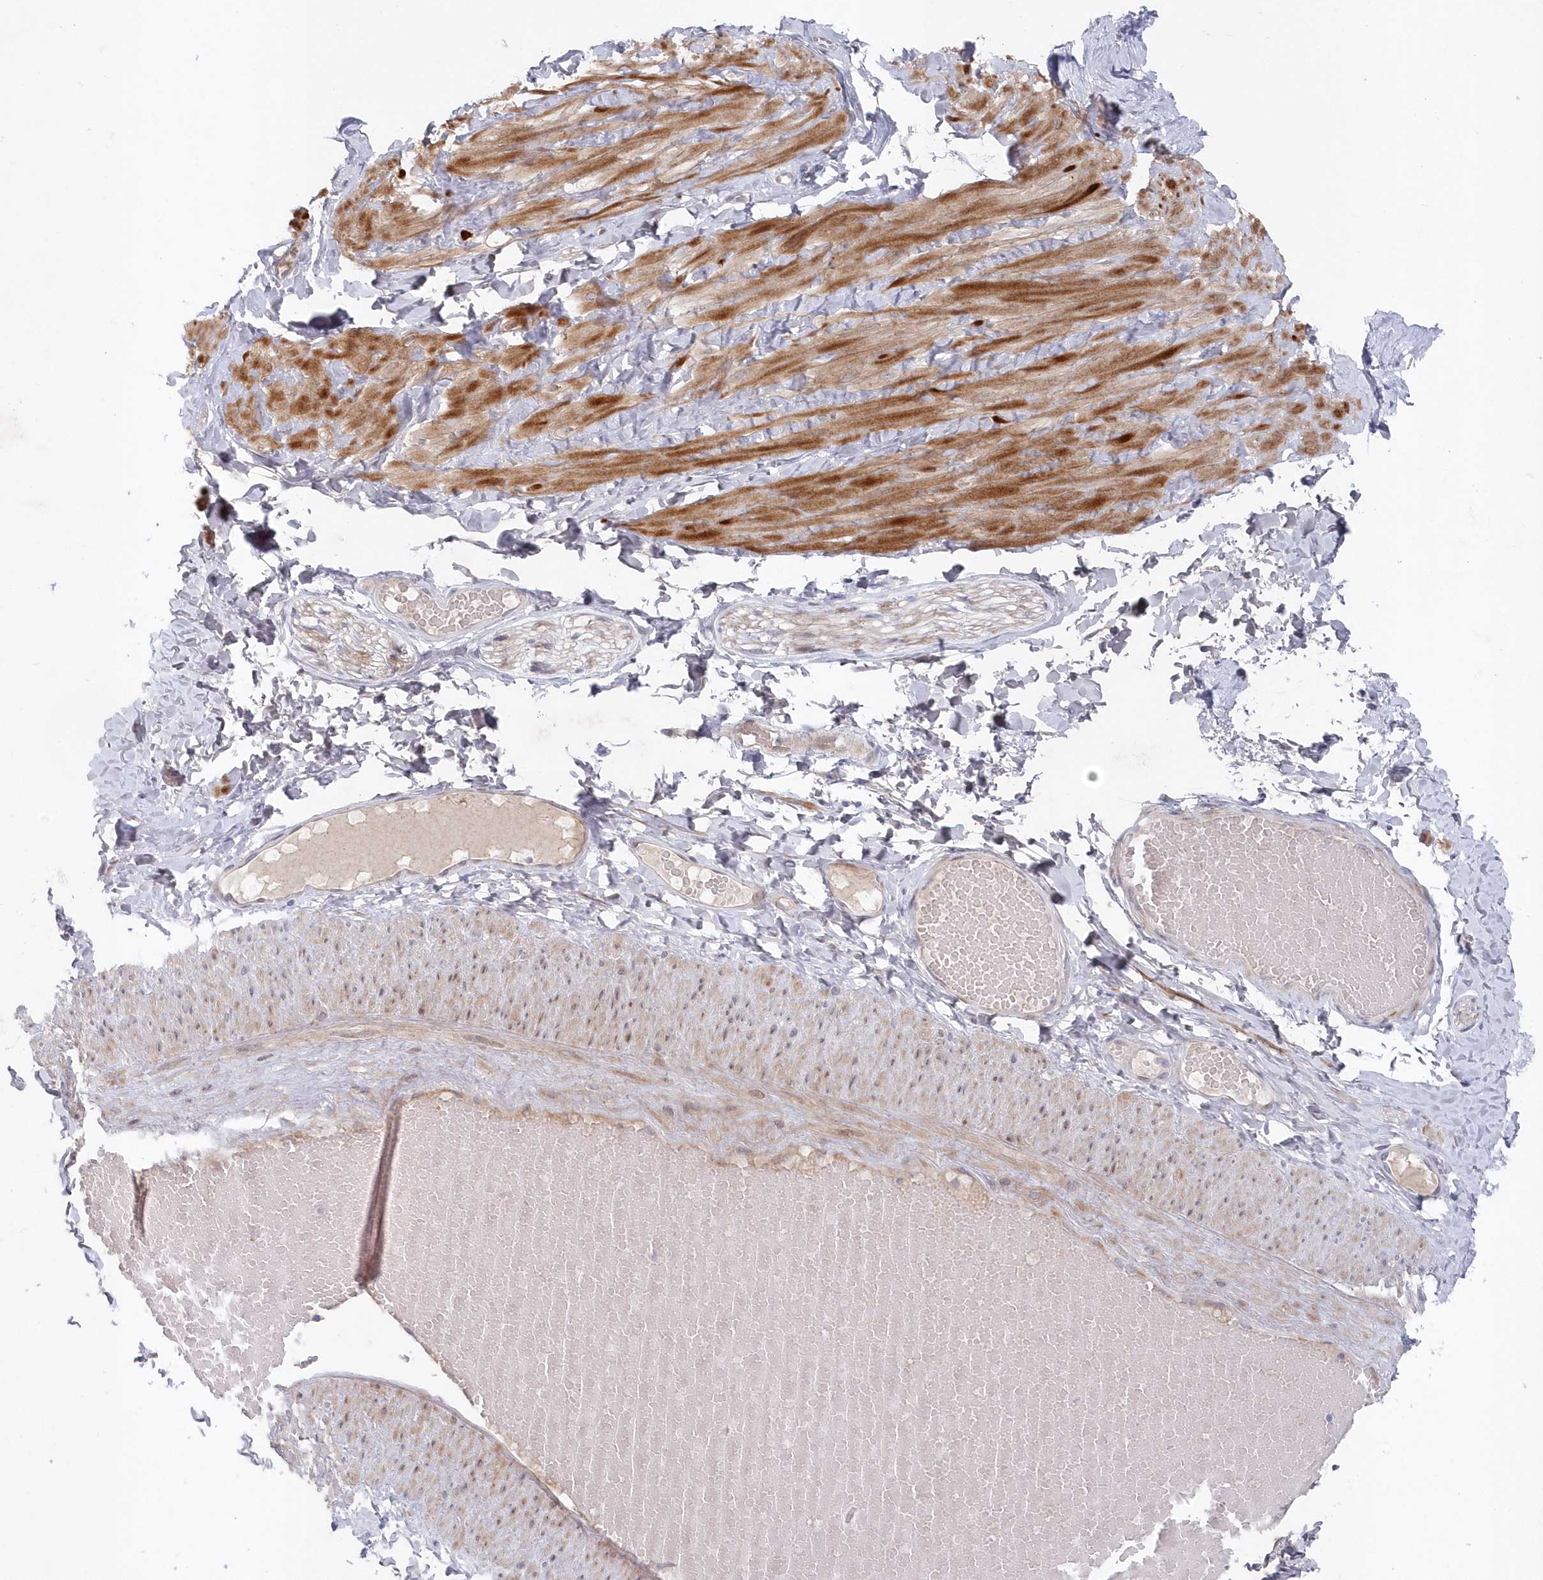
{"staining": {"intensity": "negative", "quantity": "none", "location": "none"}, "tissue": "adipose tissue", "cell_type": "Adipocytes", "image_type": "normal", "snomed": [{"axis": "morphology", "description": "Normal tissue, NOS"}, {"axis": "topography", "description": "Adipose tissue"}, {"axis": "topography", "description": "Vascular tissue"}, {"axis": "topography", "description": "Peripheral nerve tissue"}], "caption": "An immunohistochemistry (IHC) micrograph of benign adipose tissue is shown. There is no staining in adipocytes of adipose tissue.", "gene": "KIAA1586", "patient": {"sex": "male", "age": 25}}